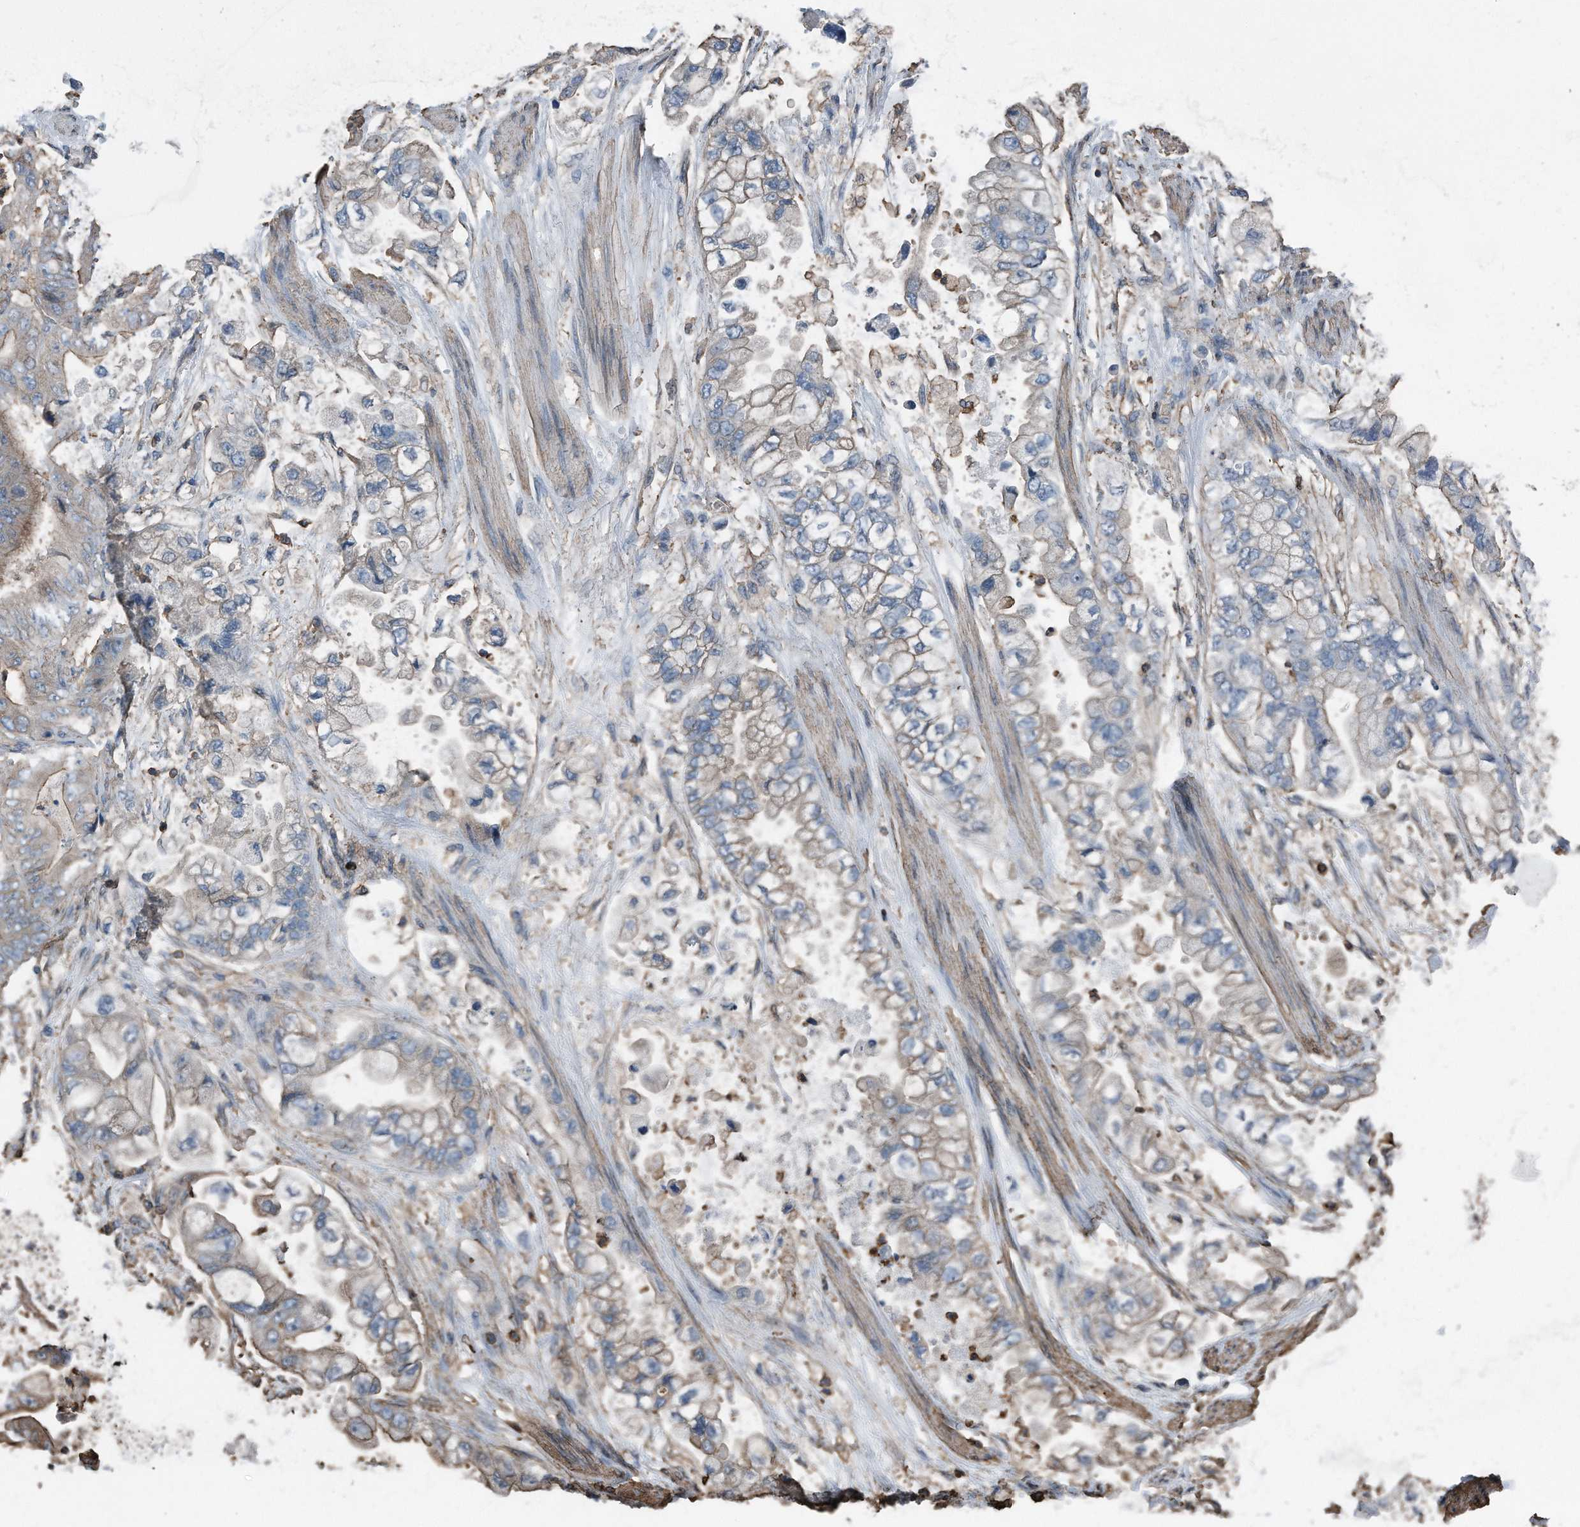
{"staining": {"intensity": "moderate", "quantity": "<25%", "location": "cytoplasmic/membranous"}, "tissue": "stomach cancer", "cell_type": "Tumor cells", "image_type": "cancer", "snomed": [{"axis": "morphology", "description": "Adenocarcinoma, NOS"}, {"axis": "topography", "description": "Stomach"}], "caption": "Immunohistochemistry (DAB) staining of stomach cancer exhibits moderate cytoplasmic/membranous protein staining in about <25% of tumor cells.", "gene": "RSPO3", "patient": {"sex": "male", "age": 62}}